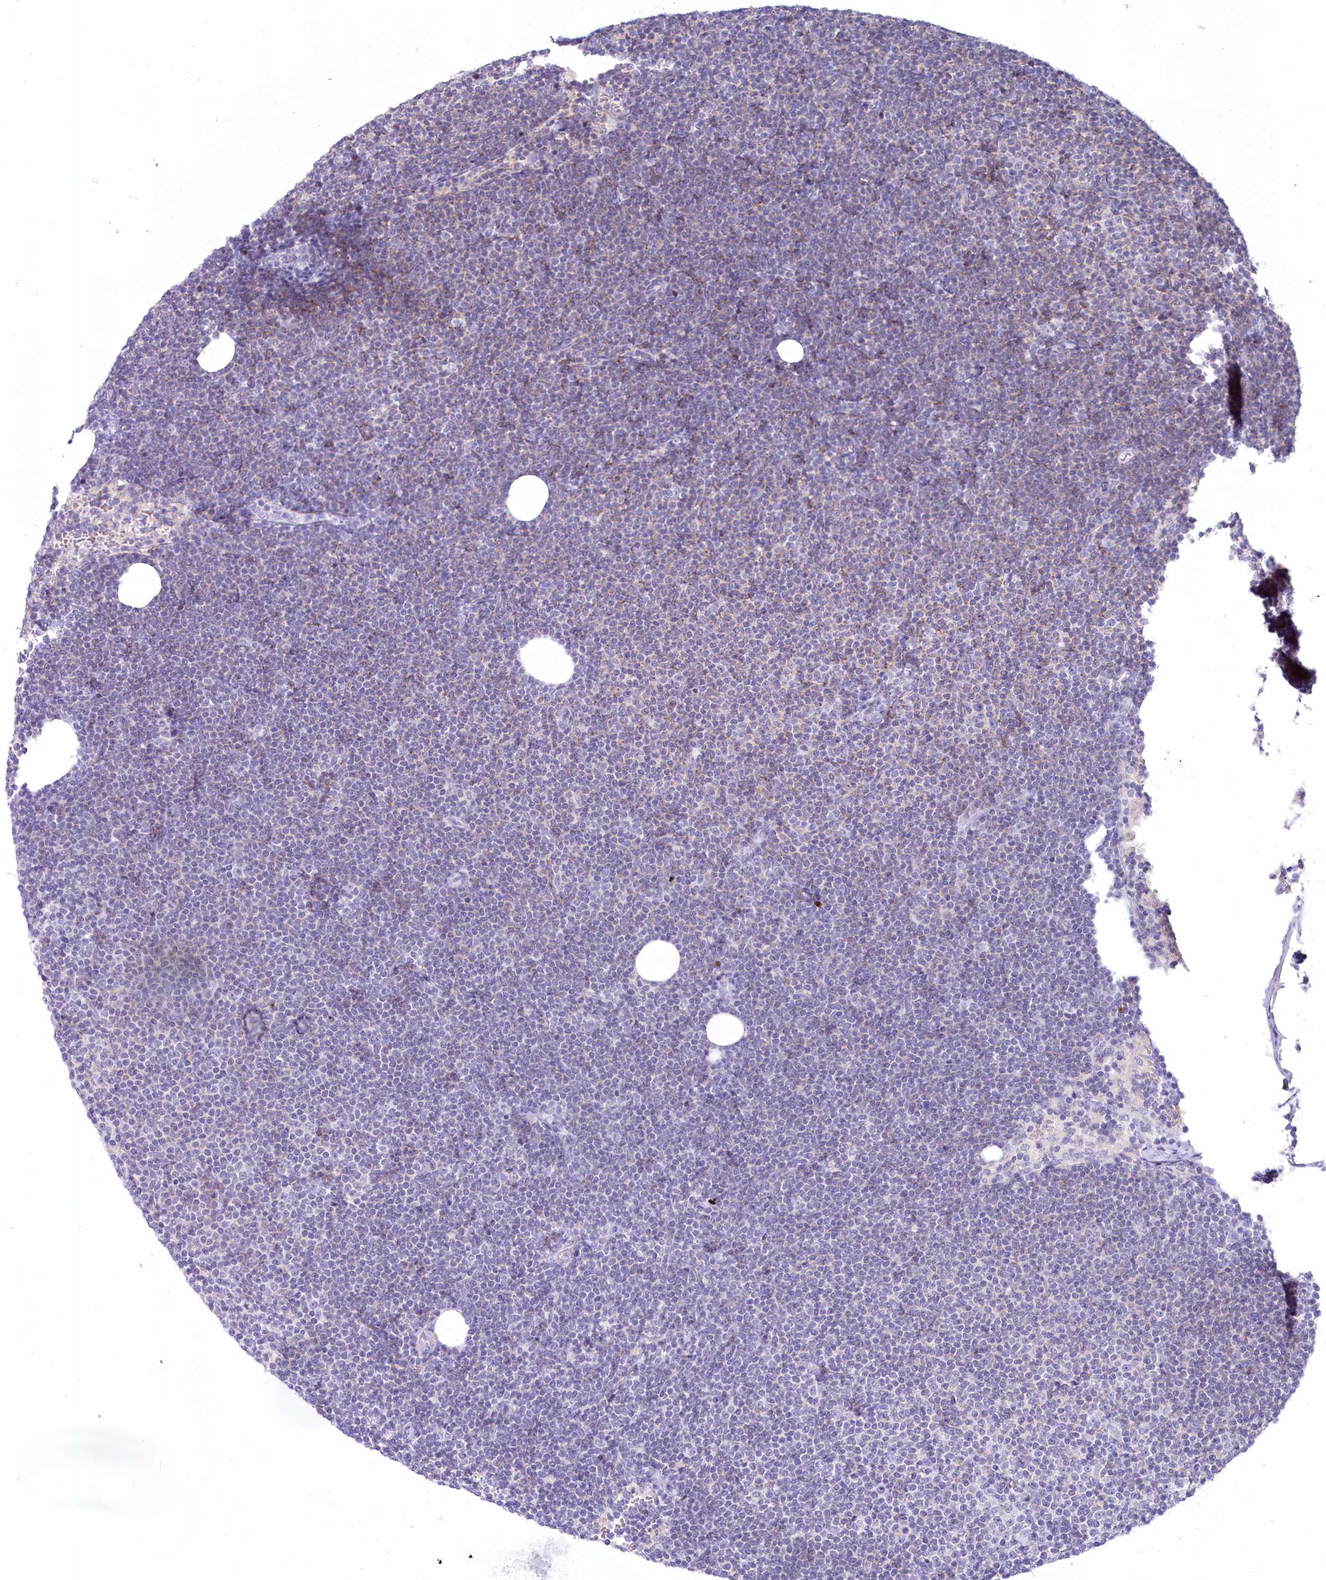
{"staining": {"intensity": "negative", "quantity": "none", "location": "none"}, "tissue": "lymphoma", "cell_type": "Tumor cells", "image_type": "cancer", "snomed": [{"axis": "morphology", "description": "Malignant lymphoma, non-Hodgkin's type, Low grade"}, {"axis": "topography", "description": "Lymph node"}], "caption": "Tumor cells show no significant protein expression in low-grade malignant lymphoma, non-Hodgkin's type.", "gene": "MYOZ1", "patient": {"sex": "female", "age": 53}}